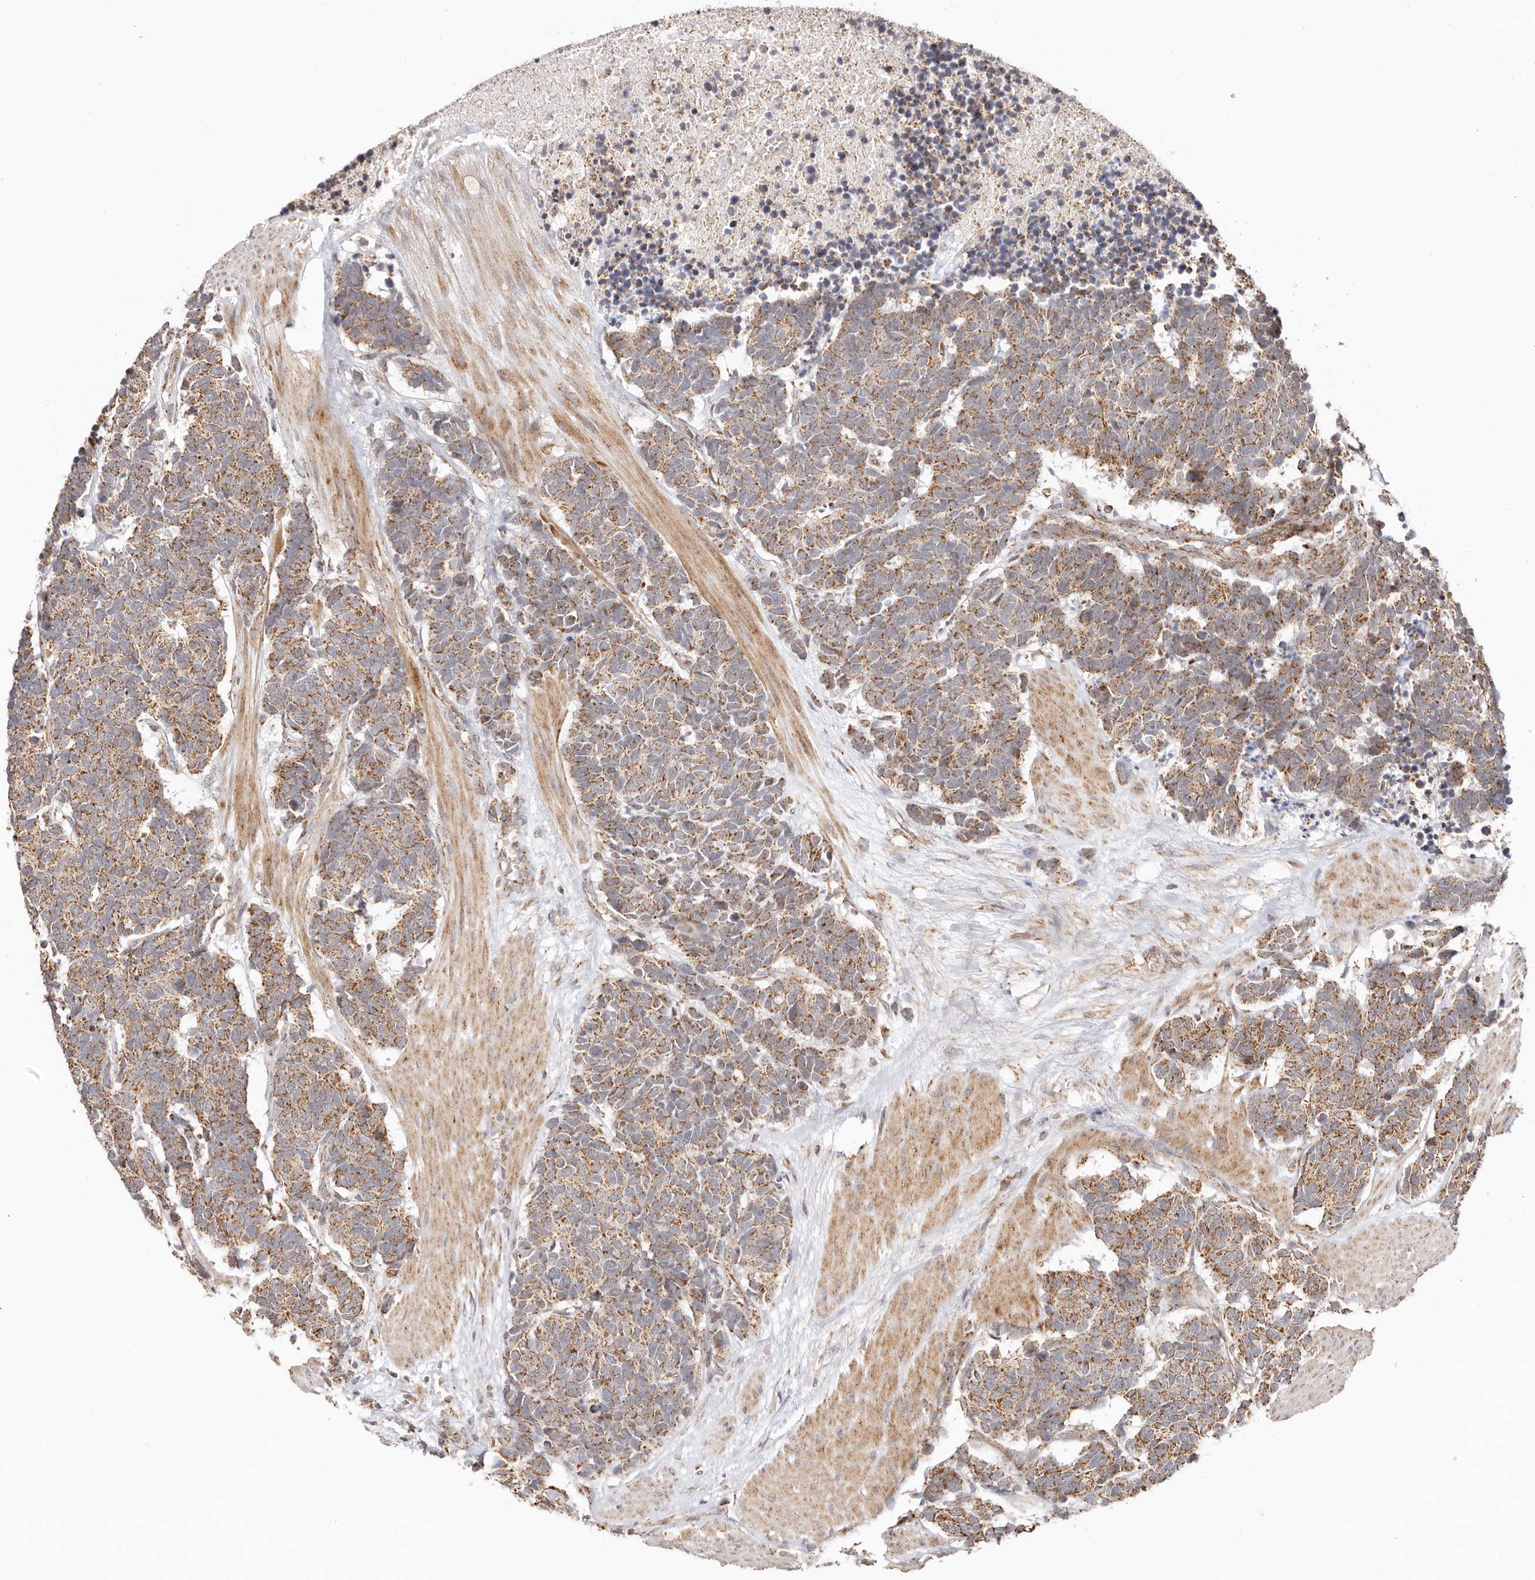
{"staining": {"intensity": "moderate", "quantity": ">75%", "location": "cytoplasmic/membranous"}, "tissue": "carcinoid", "cell_type": "Tumor cells", "image_type": "cancer", "snomed": [{"axis": "morphology", "description": "Carcinoma, NOS"}, {"axis": "morphology", "description": "Carcinoid, malignant, NOS"}, {"axis": "topography", "description": "Urinary bladder"}], "caption": "Tumor cells show medium levels of moderate cytoplasmic/membranous positivity in approximately >75% of cells in carcinoid.", "gene": "NDUFB11", "patient": {"sex": "male", "age": 57}}